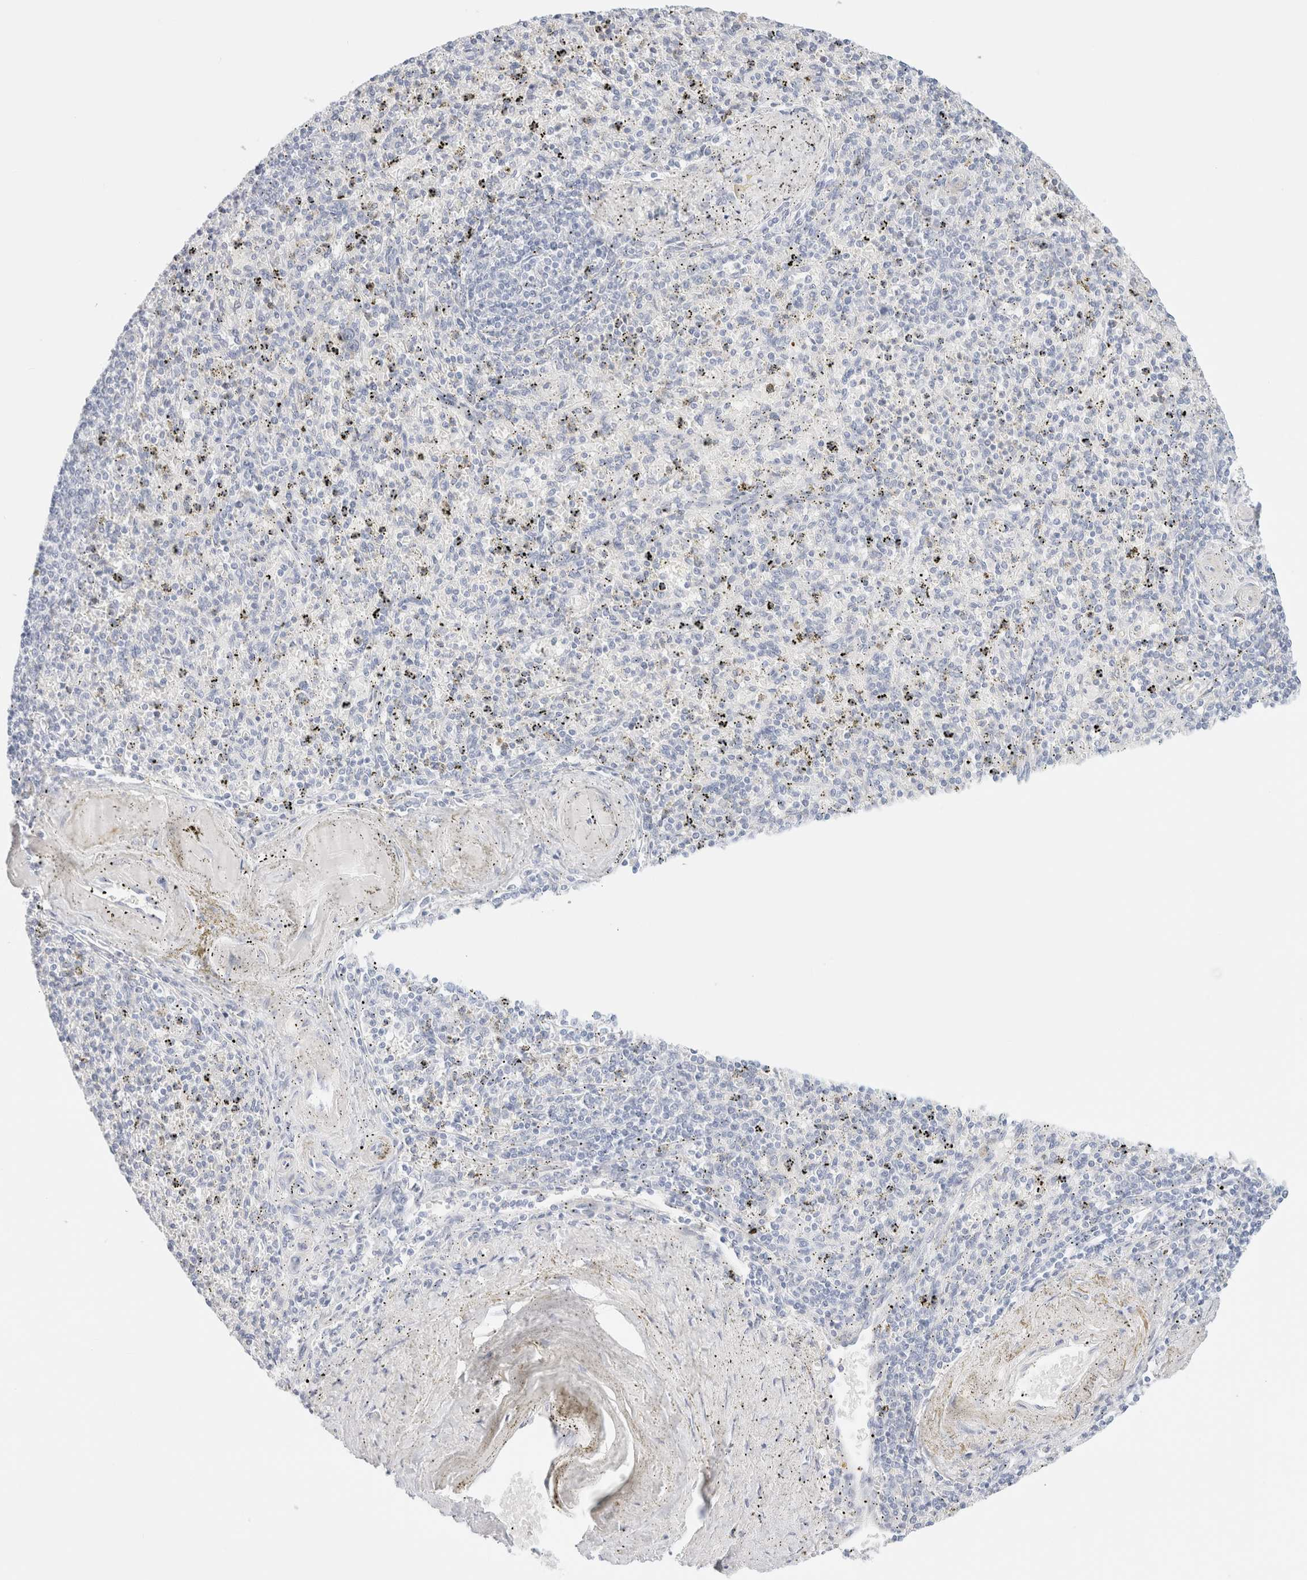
{"staining": {"intensity": "negative", "quantity": "none", "location": "none"}, "tissue": "spleen", "cell_type": "Cells in red pulp", "image_type": "normal", "snomed": [{"axis": "morphology", "description": "Normal tissue, NOS"}, {"axis": "topography", "description": "Spleen"}], "caption": "This is an IHC image of benign spleen. There is no expression in cells in red pulp.", "gene": "DPYS", "patient": {"sex": "male", "age": 72}}